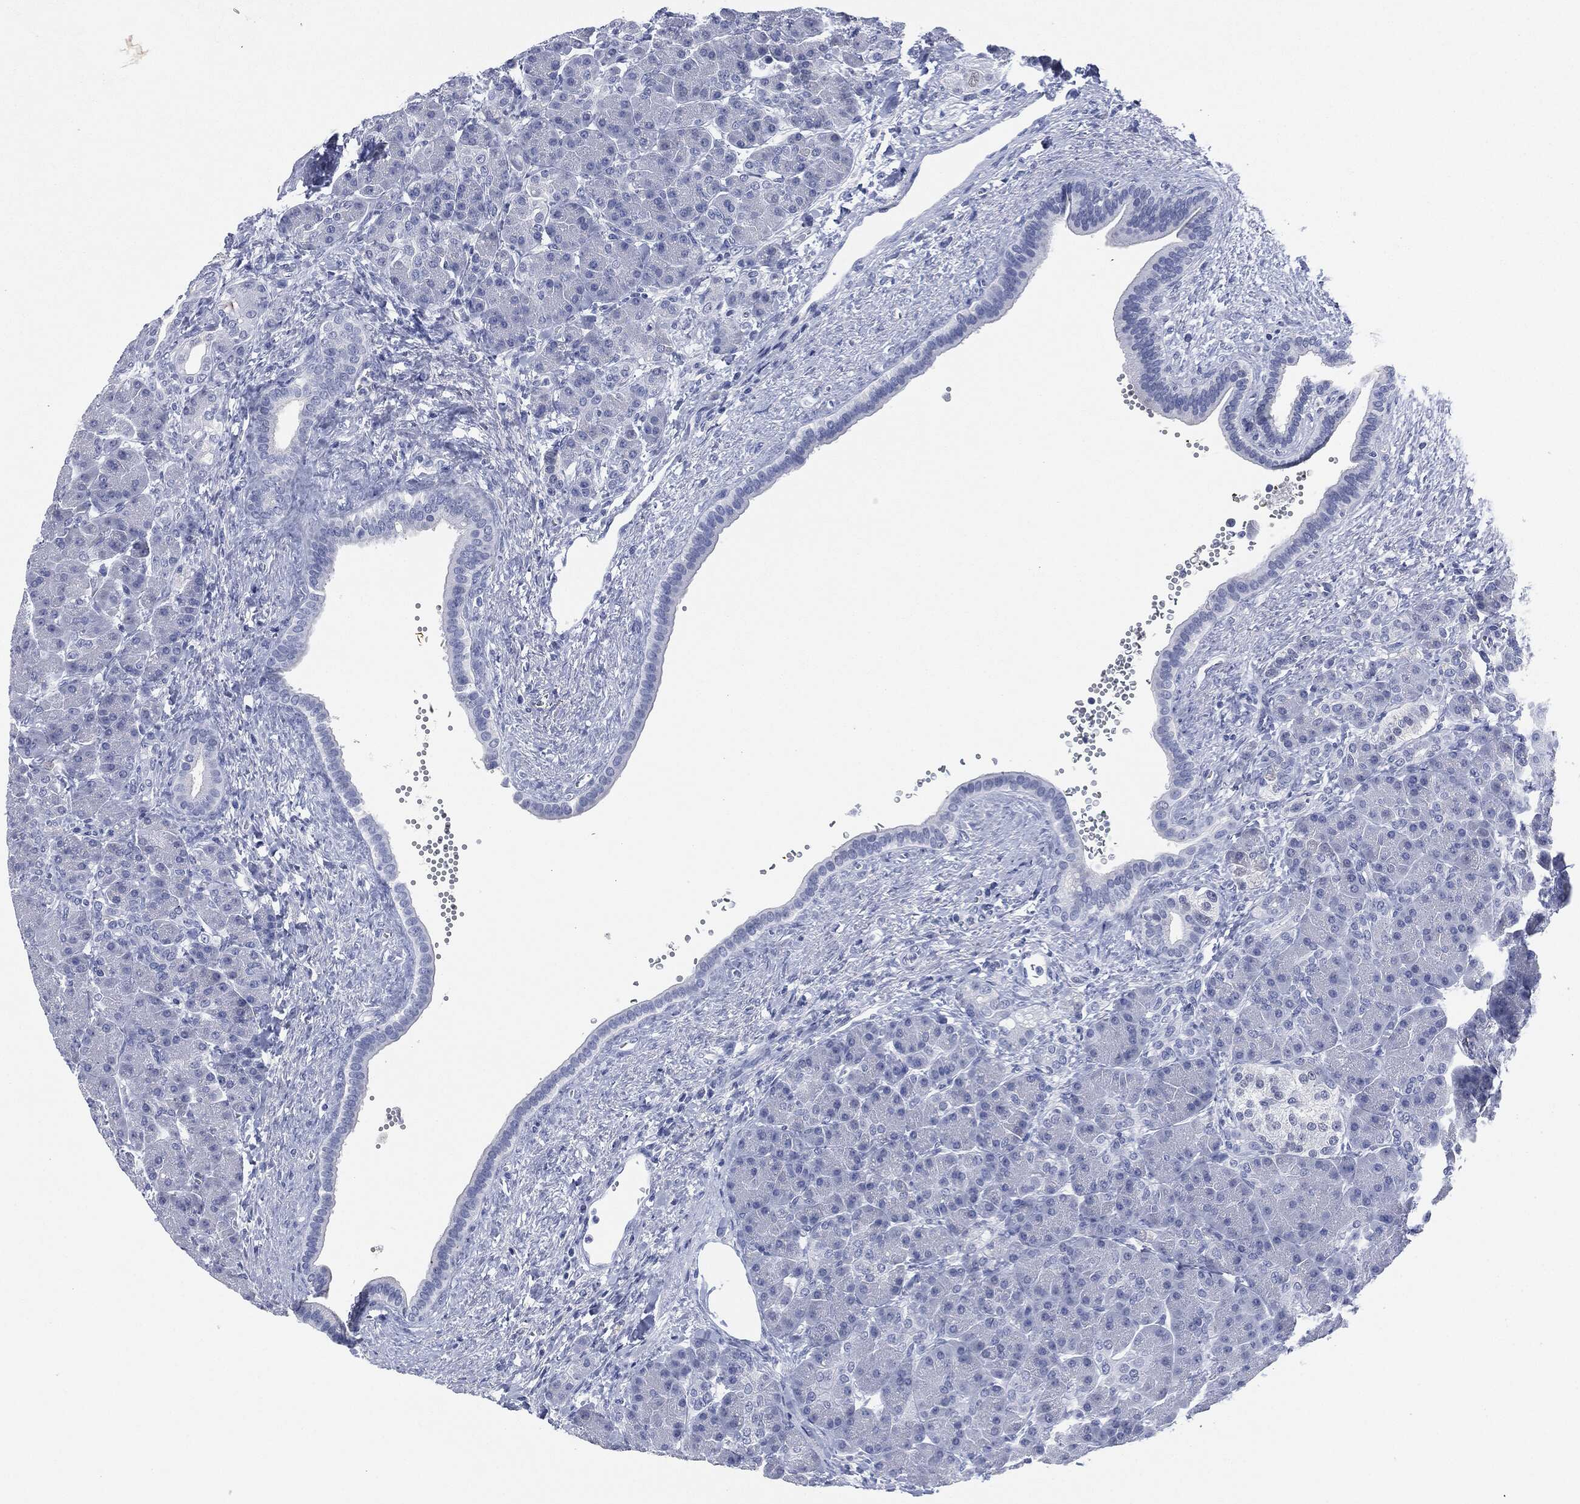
{"staining": {"intensity": "negative", "quantity": "none", "location": "none"}, "tissue": "pancreas", "cell_type": "Exocrine glandular cells", "image_type": "normal", "snomed": [{"axis": "morphology", "description": "Normal tissue, NOS"}, {"axis": "topography", "description": "Pancreas"}], "caption": "Micrograph shows no protein expression in exocrine glandular cells of benign pancreas. (Stains: DAB immunohistochemistry with hematoxylin counter stain, Microscopy: brightfield microscopy at high magnification).", "gene": "MUC16", "patient": {"sex": "female", "age": 63}}